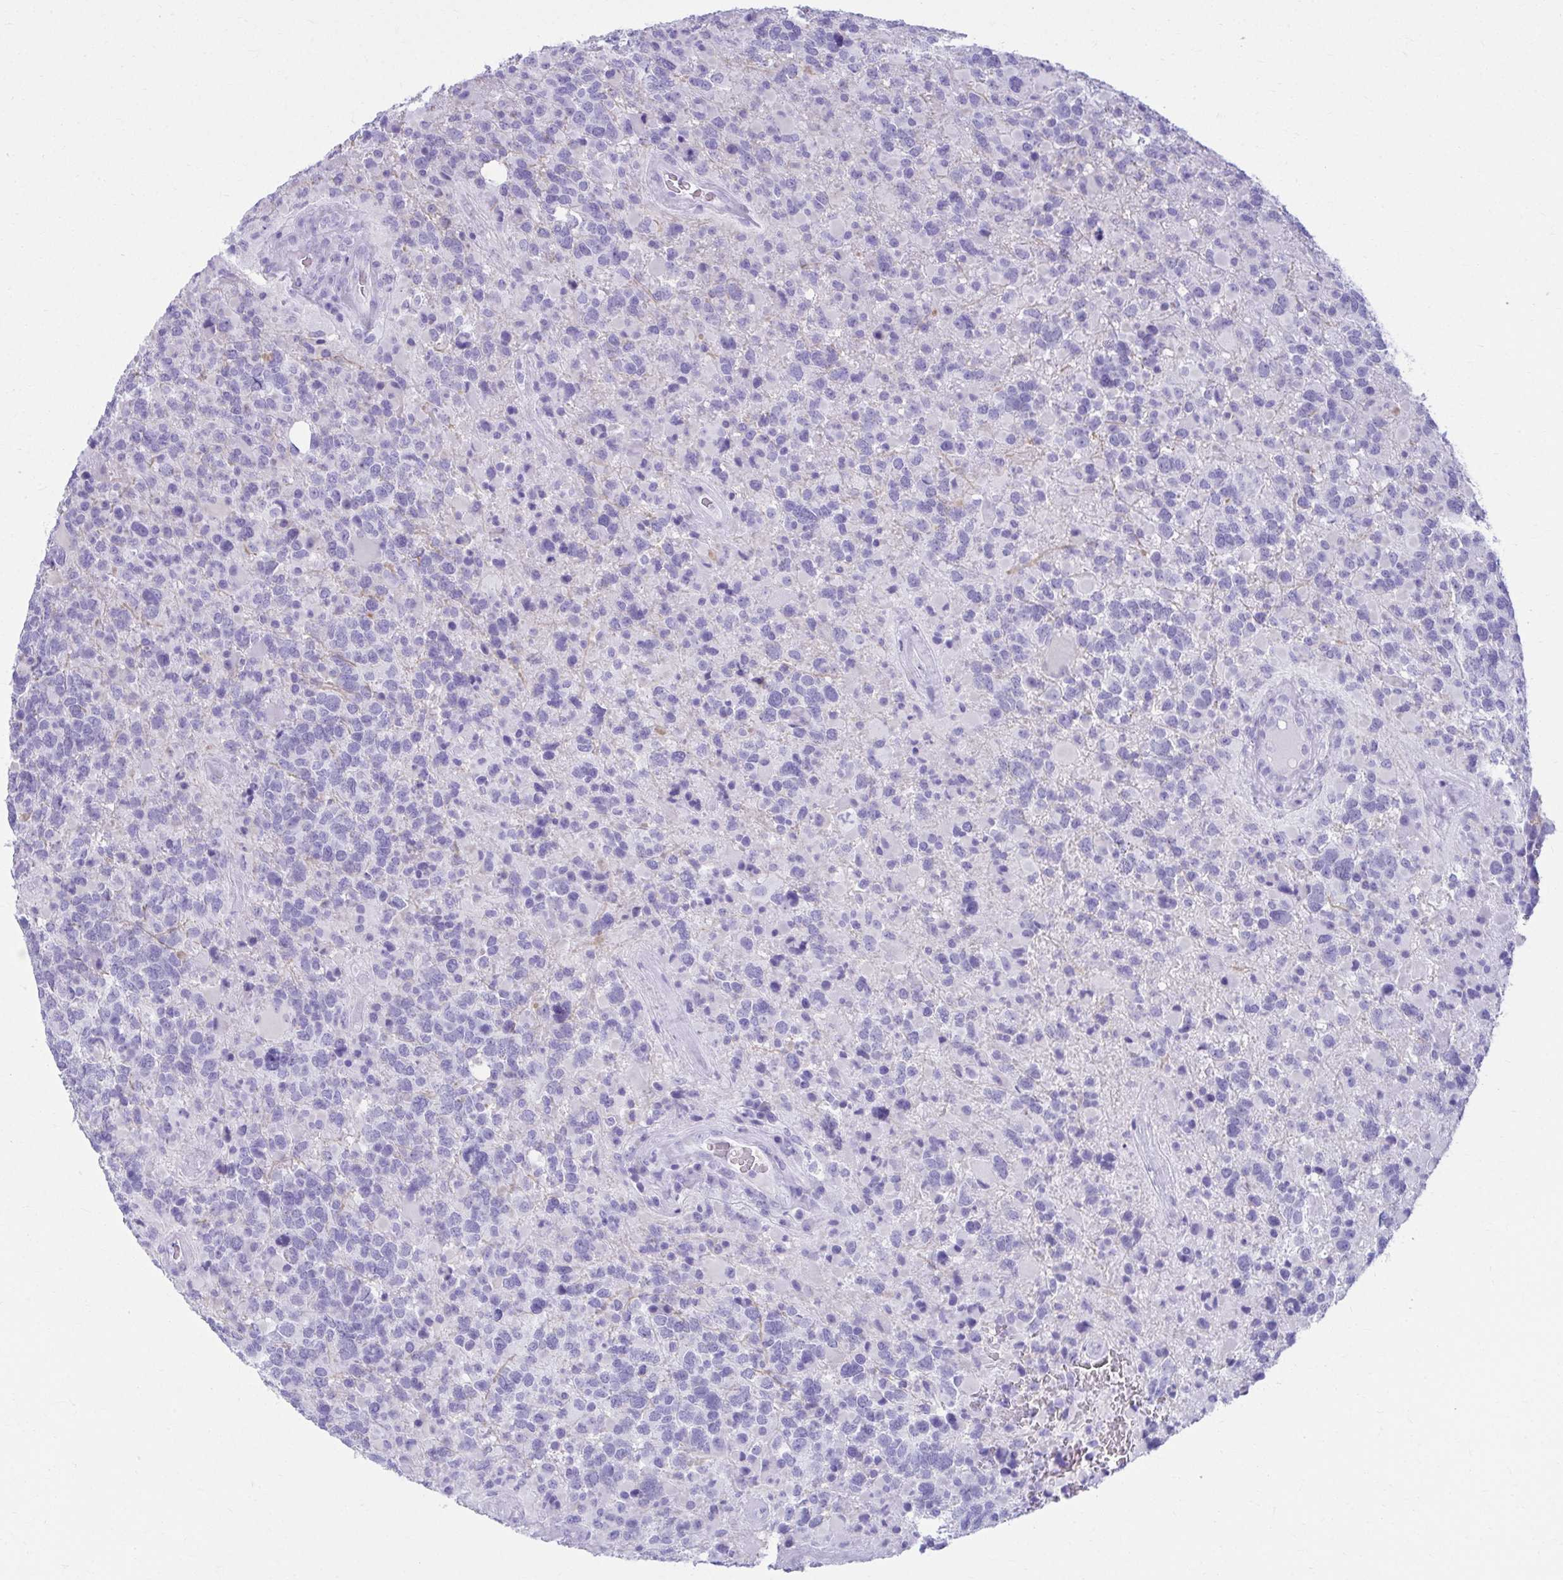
{"staining": {"intensity": "negative", "quantity": "none", "location": "none"}, "tissue": "glioma", "cell_type": "Tumor cells", "image_type": "cancer", "snomed": [{"axis": "morphology", "description": "Glioma, malignant, High grade"}, {"axis": "topography", "description": "Brain"}], "caption": "Immunohistochemistry (IHC) of human glioma shows no positivity in tumor cells. Nuclei are stained in blue.", "gene": "ATP4B", "patient": {"sex": "female", "age": 40}}